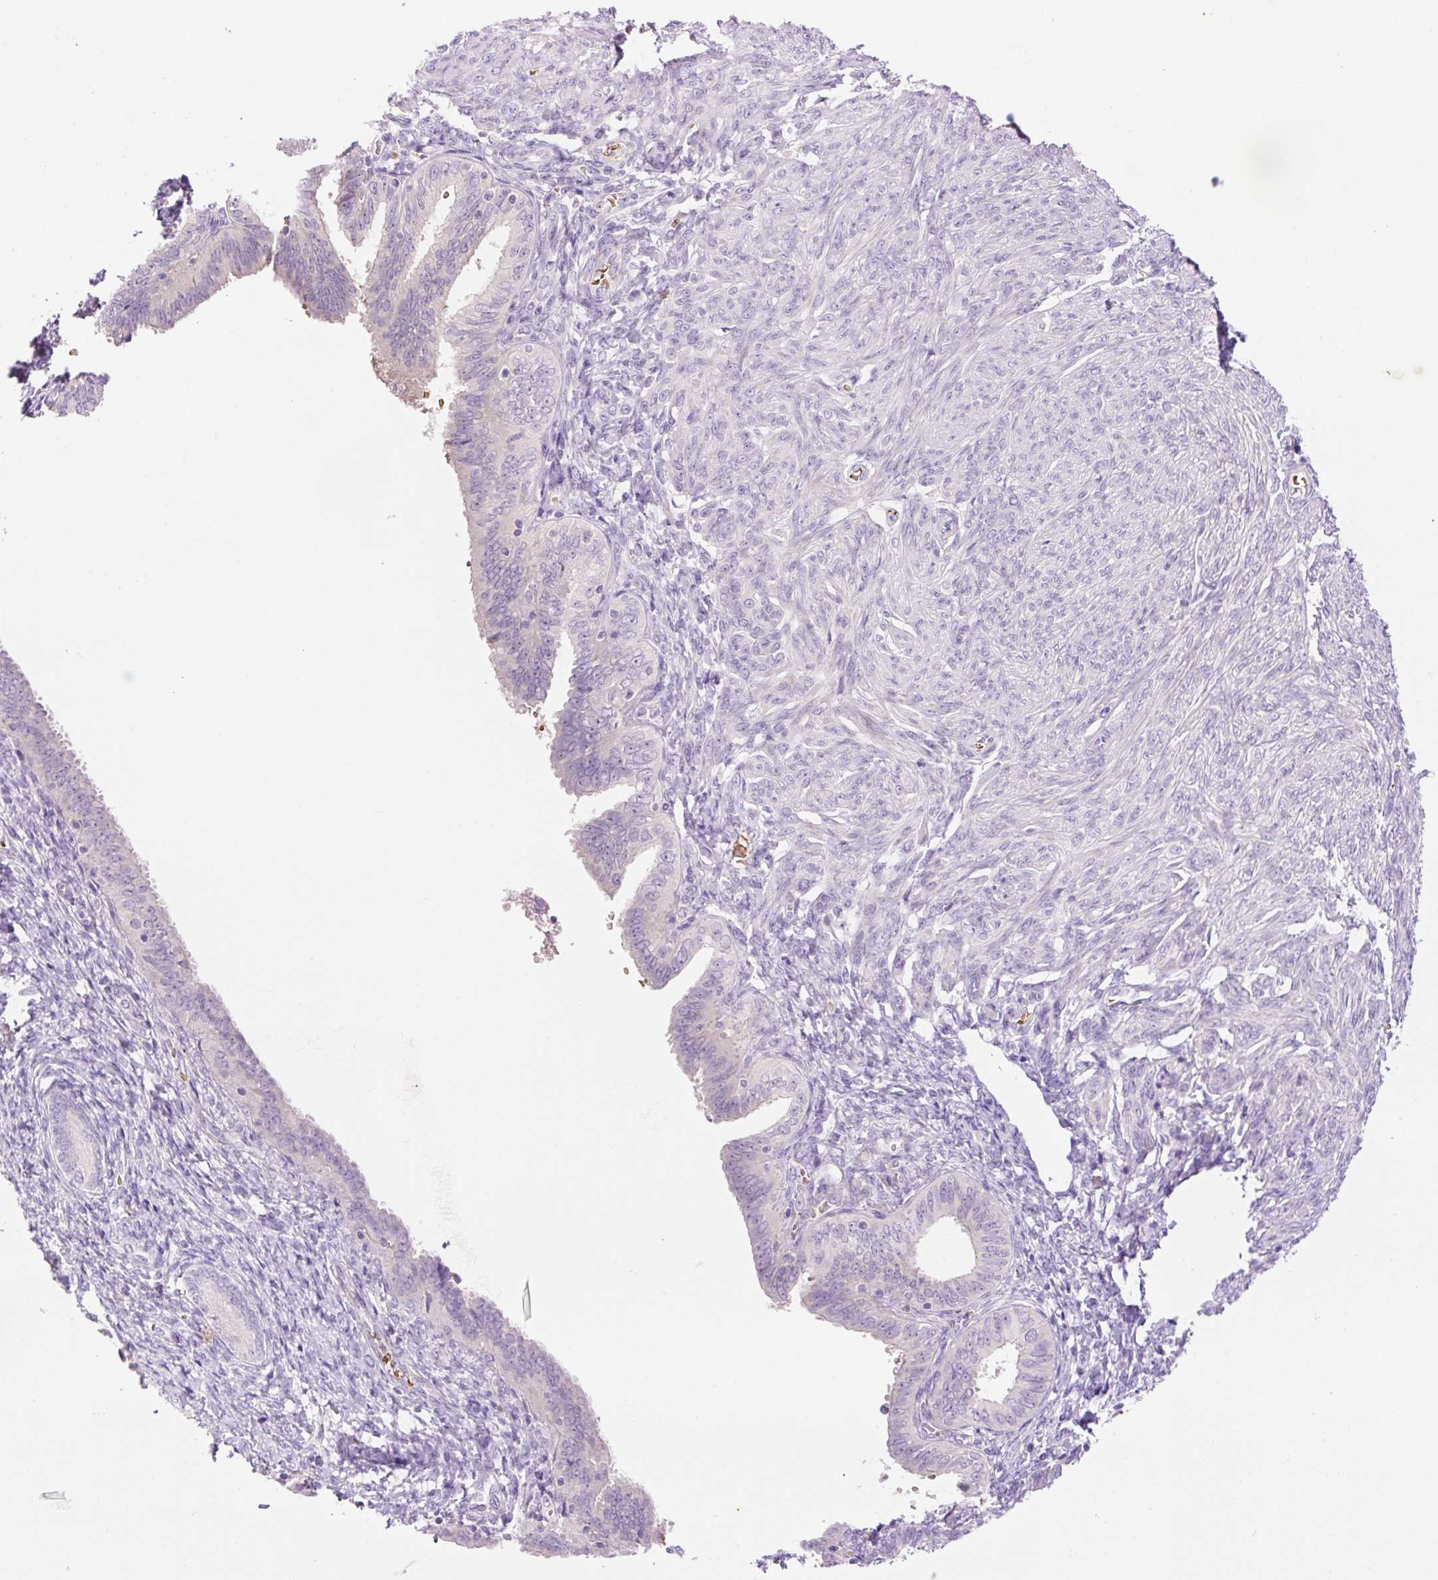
{"staining": {"intensity": "negative", "quantity": "none", "location": "none"}, "tissue": "endometrial cancer", "cell_type": "Tumor cells", "image_type": "cancer", "snomed": [{"axis": "morphology", "description": "Adenocarcinoma, NOS"}, {"axis": "topography", "description": "Endometrium"}], "caption": "Tumor cells are negative for protein expression in human endometrial adenocarcinoma.", "gene": "LHFPL5", "patient": {"sex": "female", "age": 87}}